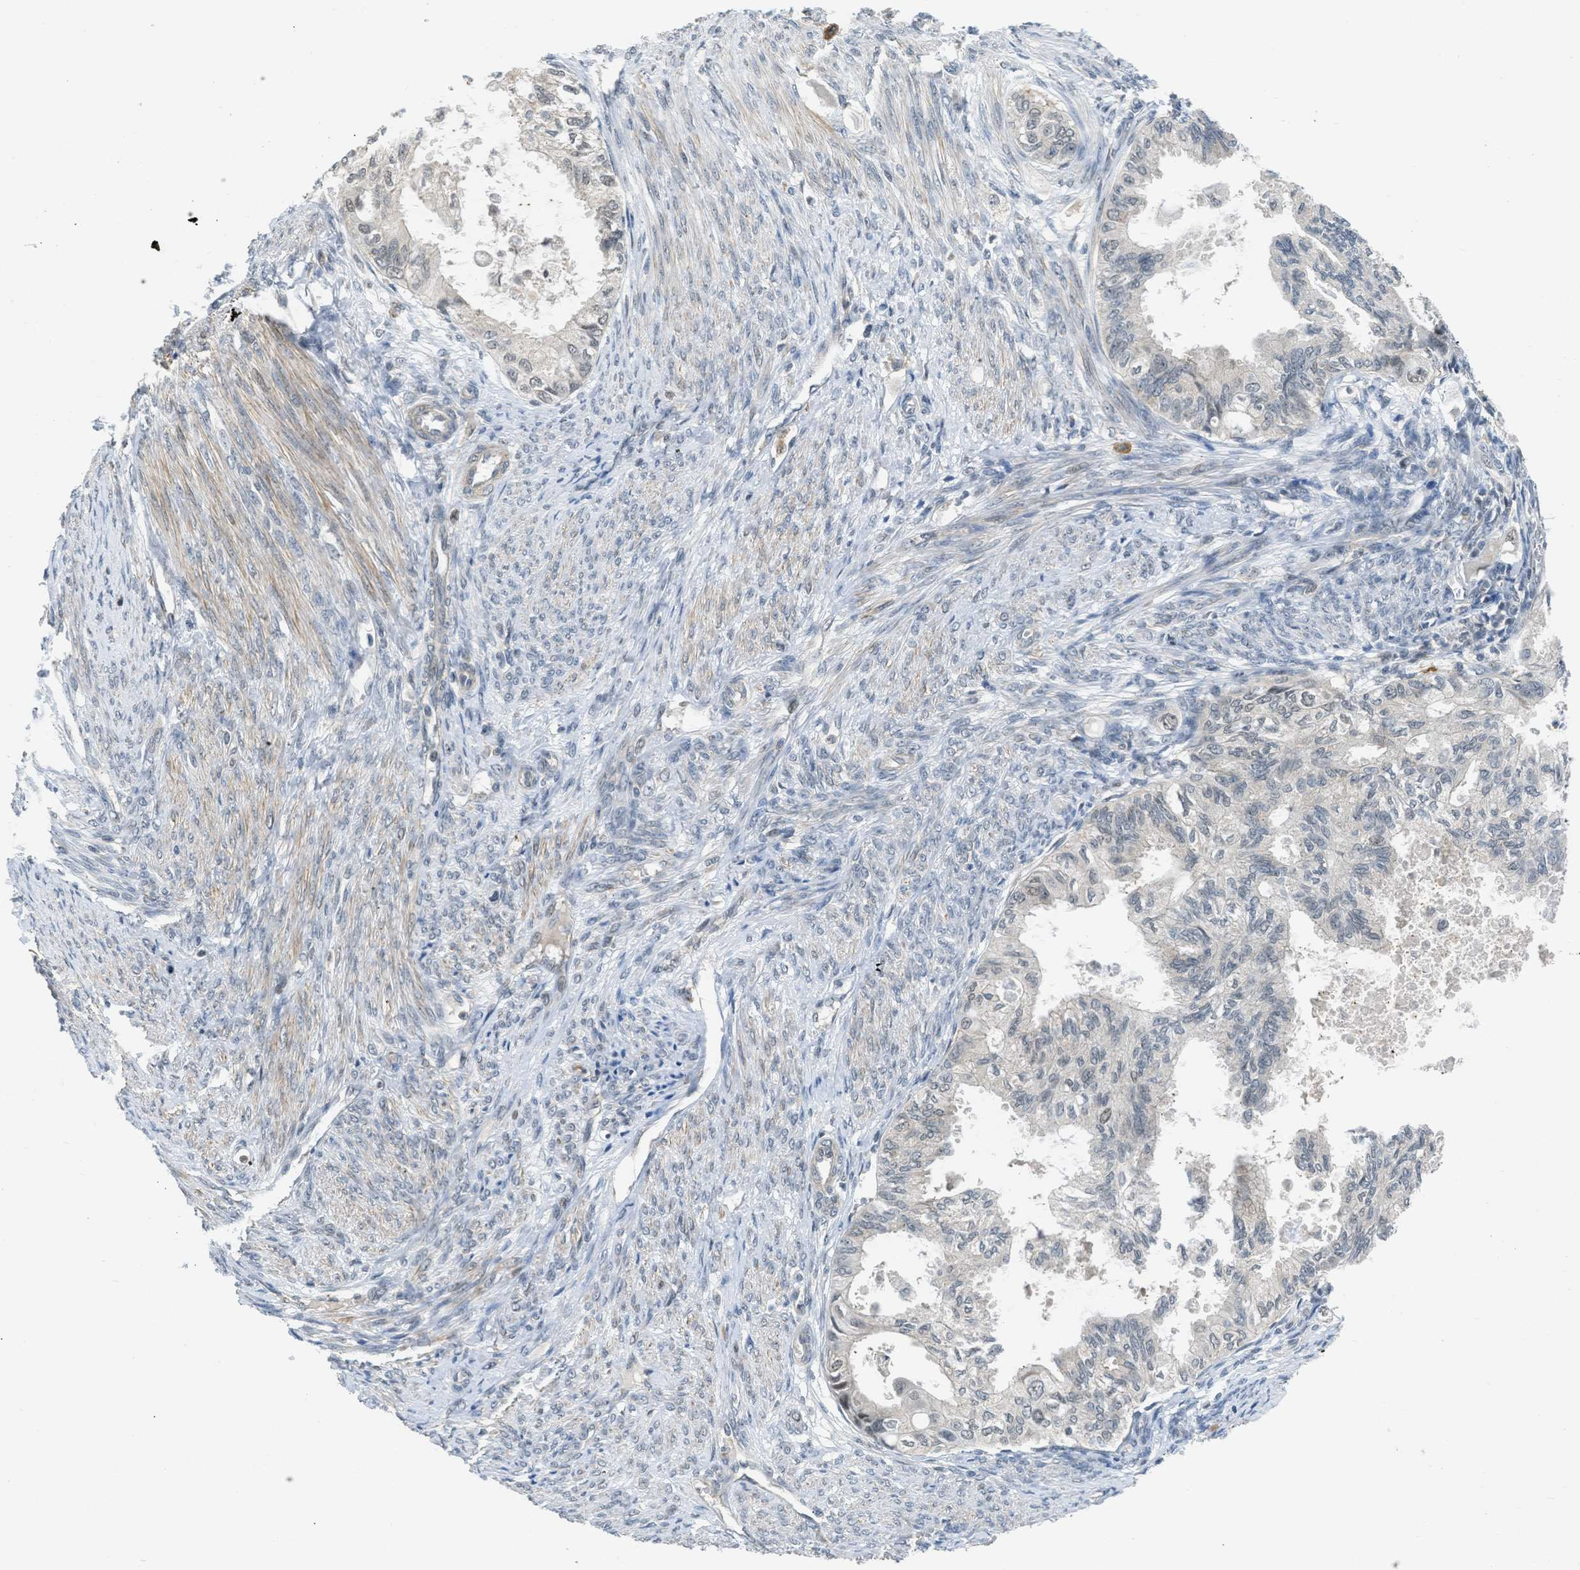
{"staining": {"intensity": "weak", "quantity": "<25%", "location": "nuclear"}, "tissue": "cervical cancer", "cell_type": "Tumor cells", "image_type": "cancer", "snomed": [{"axis": "morphology", "description": "Normal tissue, NOS"}, {"axis": "morphology", "description": "Adenocarcinoma, NOS"}, {"axis": "topography", "description": "Cervix"}, {"axis": "topography", "description": "Endometrium"}], "caption": "Adenocarcinoma (cervical) stained for a protein using immunohistochemistry reveals no positivity tumor cells.", "gene": "TTBK2", "patient": {"sex": "female", "age": 86}}